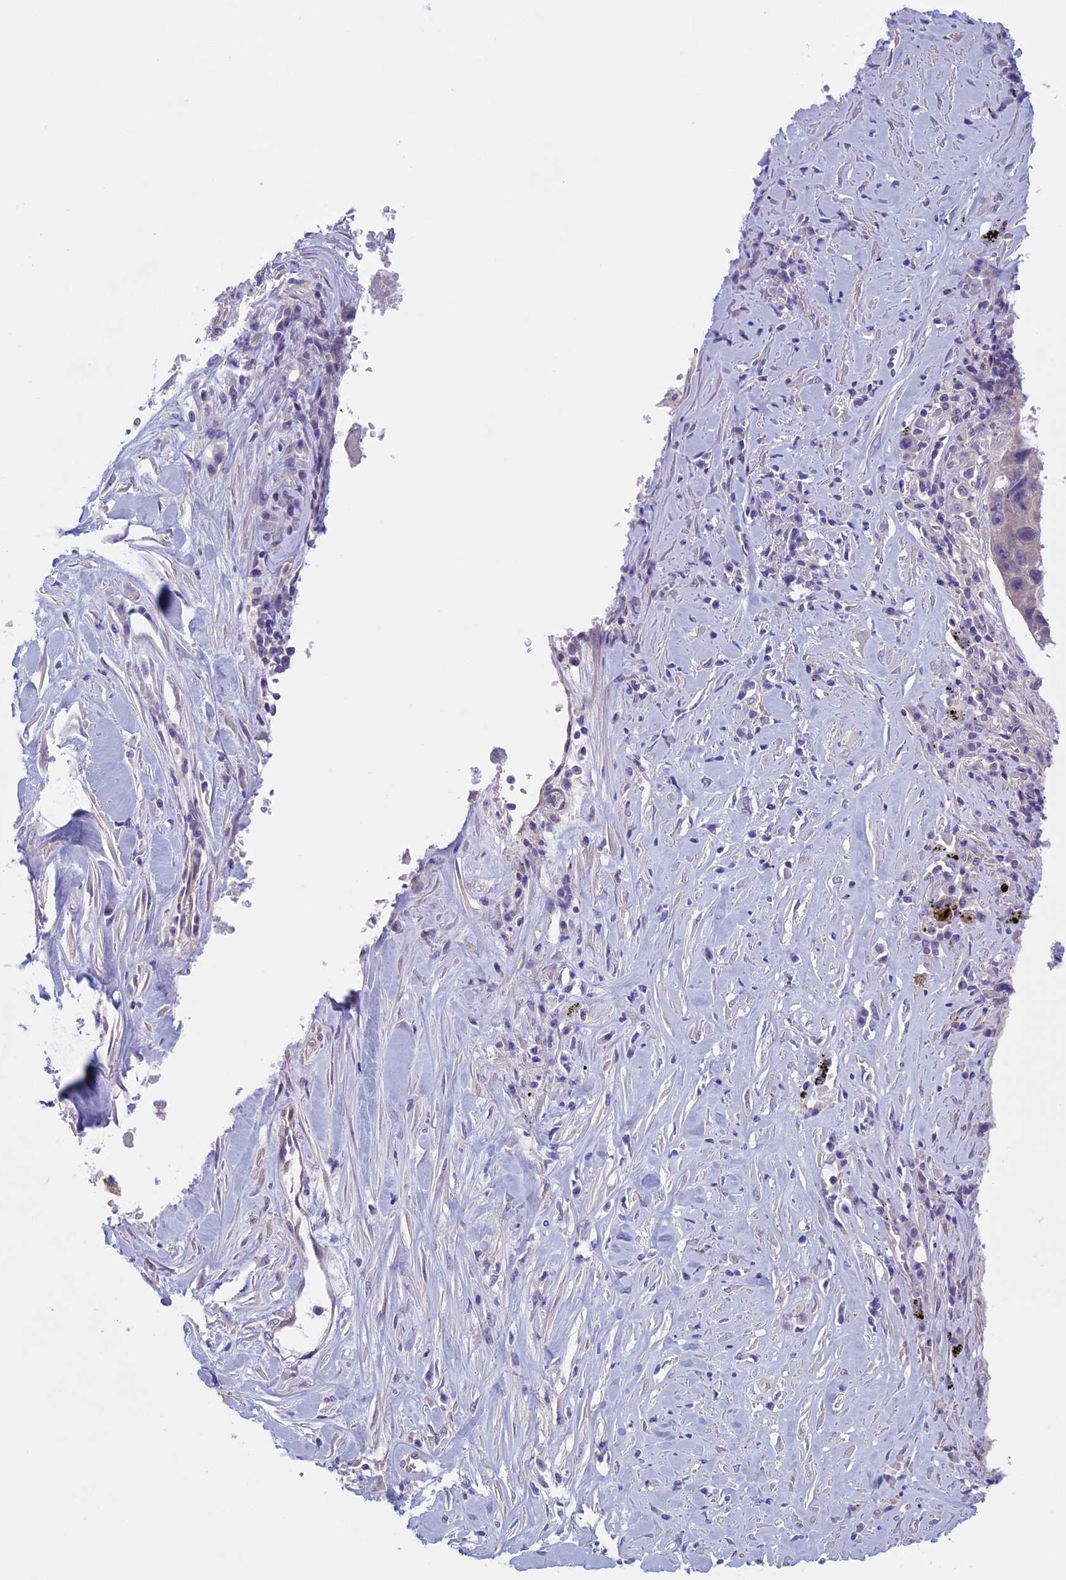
{"staining": {"intensity": "negative", "quantity": "none", "location": "none"}, "tissue": "lung cancer", "cell_type": "Tumor cells", "image_type": "cancer", "snomed": [{"axis": "morphology", "description": "Squamous cell carcinoma, NOS"}, {"axis": "topography", "description": "Lung"}], "caption": "Lung cancer (squamous cell carcinoma) was stained to show a protein in brown. There is no significant expression in tumor cells. Brightfield microscopy of immunohistochemistry (IHC) stained with DAB (3,3'-diaminobenzidine) (brown) and hematoxylin (blue), captured at high magnification.", "gene": "CNOT6L", "patient": {"sex": "male", "age": 61}}